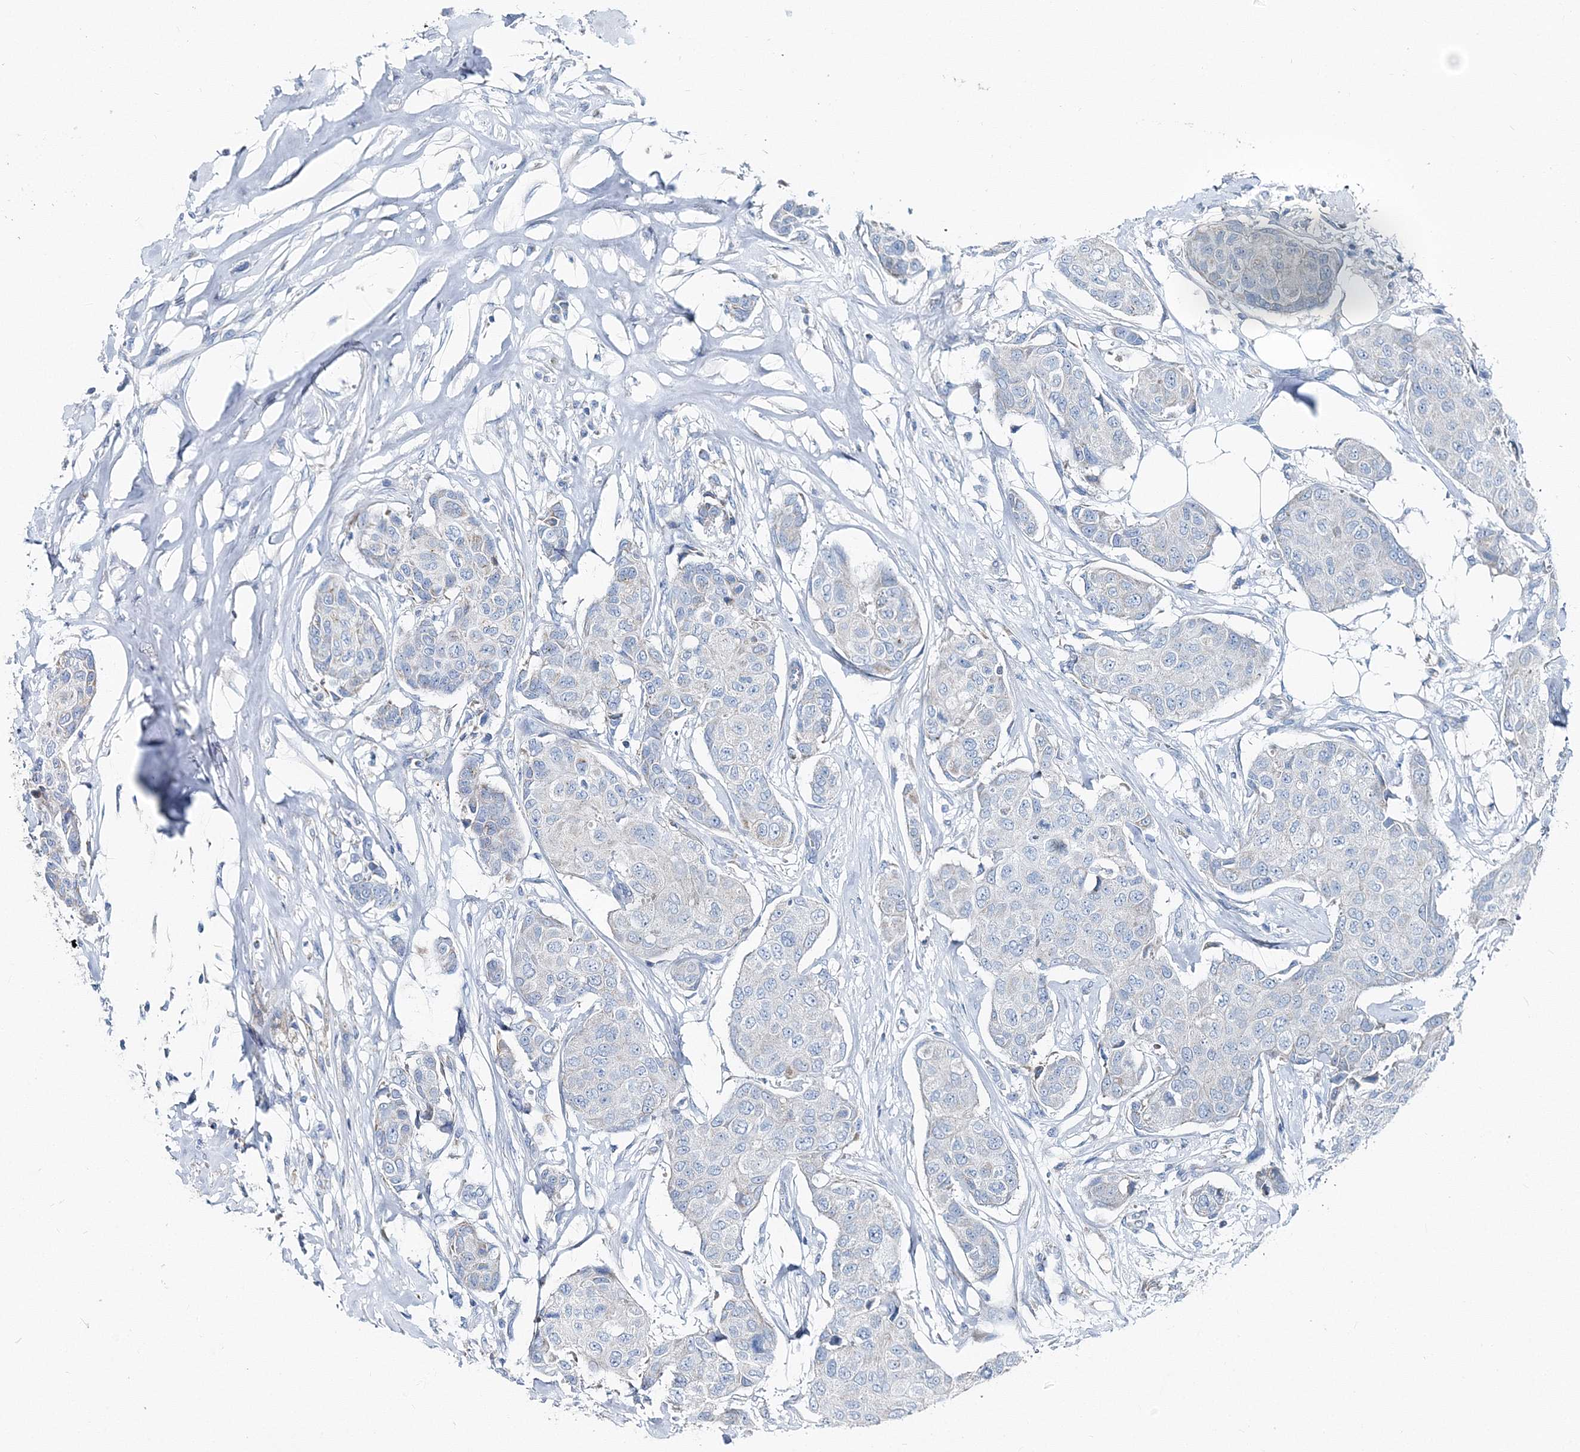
{"staining": {"intensity": "negative", "quantity": "none", "location": "none"}, "tissue": "breast cancer", "cell_type": "Tumor cells", "image_type": "cancer", "snomed": [{"axis": "morphology", "description": "Duct carcinoma"}, {"axis": "topography", "description": "Breast"}], "caption": "DAB immunohistochemical staining of breast cancer (intraductal carcinoma) exhibits no significant expression in tumor cells.", "gene": "GABARAPL2", "patient": {"sex": "female", "age": 80}}